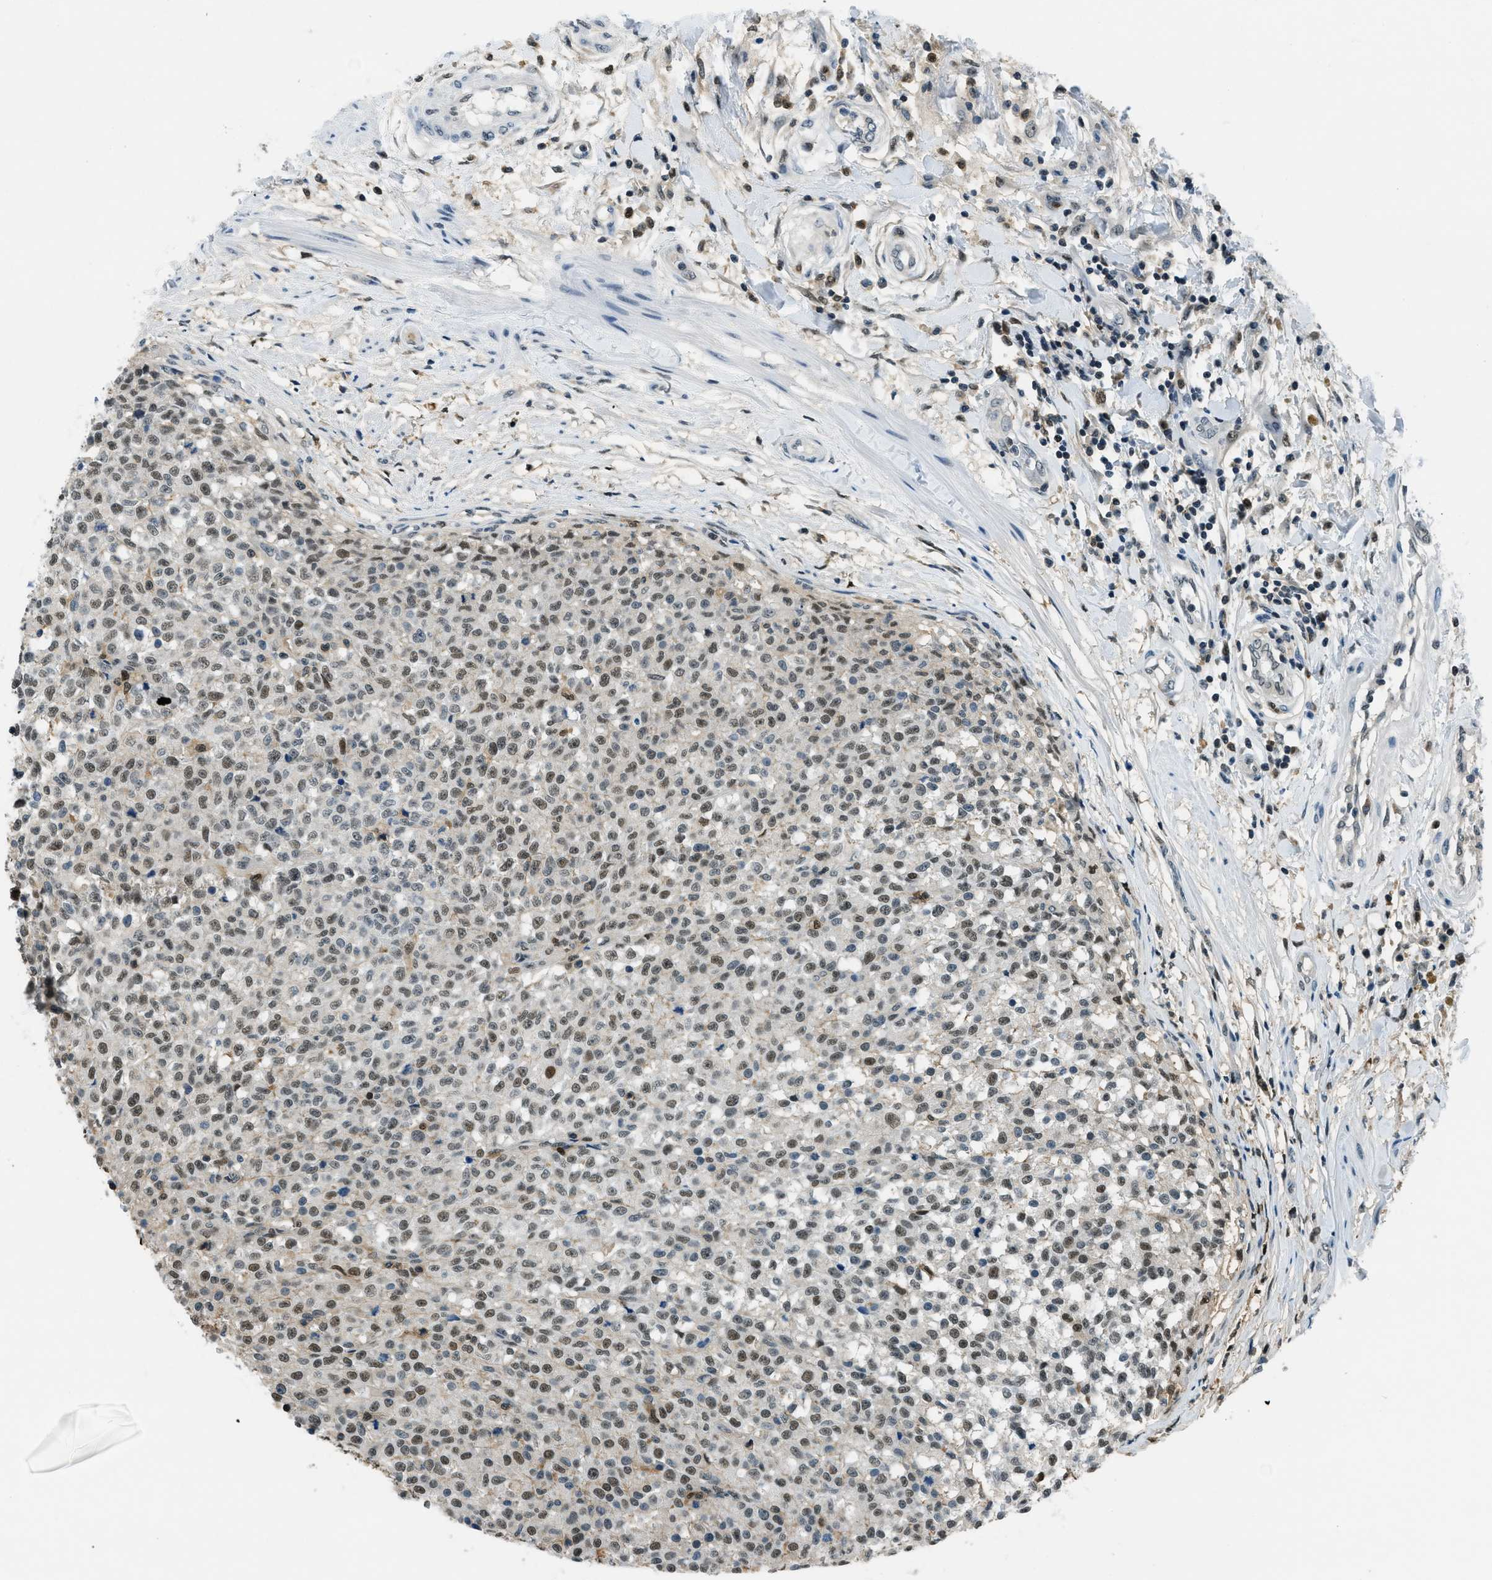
{"staining": {"intensity": "moderate", "quantity": ">75%", "location": "nuclear"}, "tissue": "testis cancer", "cell_type": "Tumor cells", "image_type": "cancer", "snomed": [{"axis": "morphology", "description": "Seminoma, NOS"}, {"axis": "topography", "description": "Testis"}], "caption": "The photomicrograph shows a brown stain indicating the presence of a protein in the nuclear of tumor cells in testis seminoma. Nuclei are stained in blue.", "gene": "OGFR", "patient": {"sex": "male", "age": 59}}